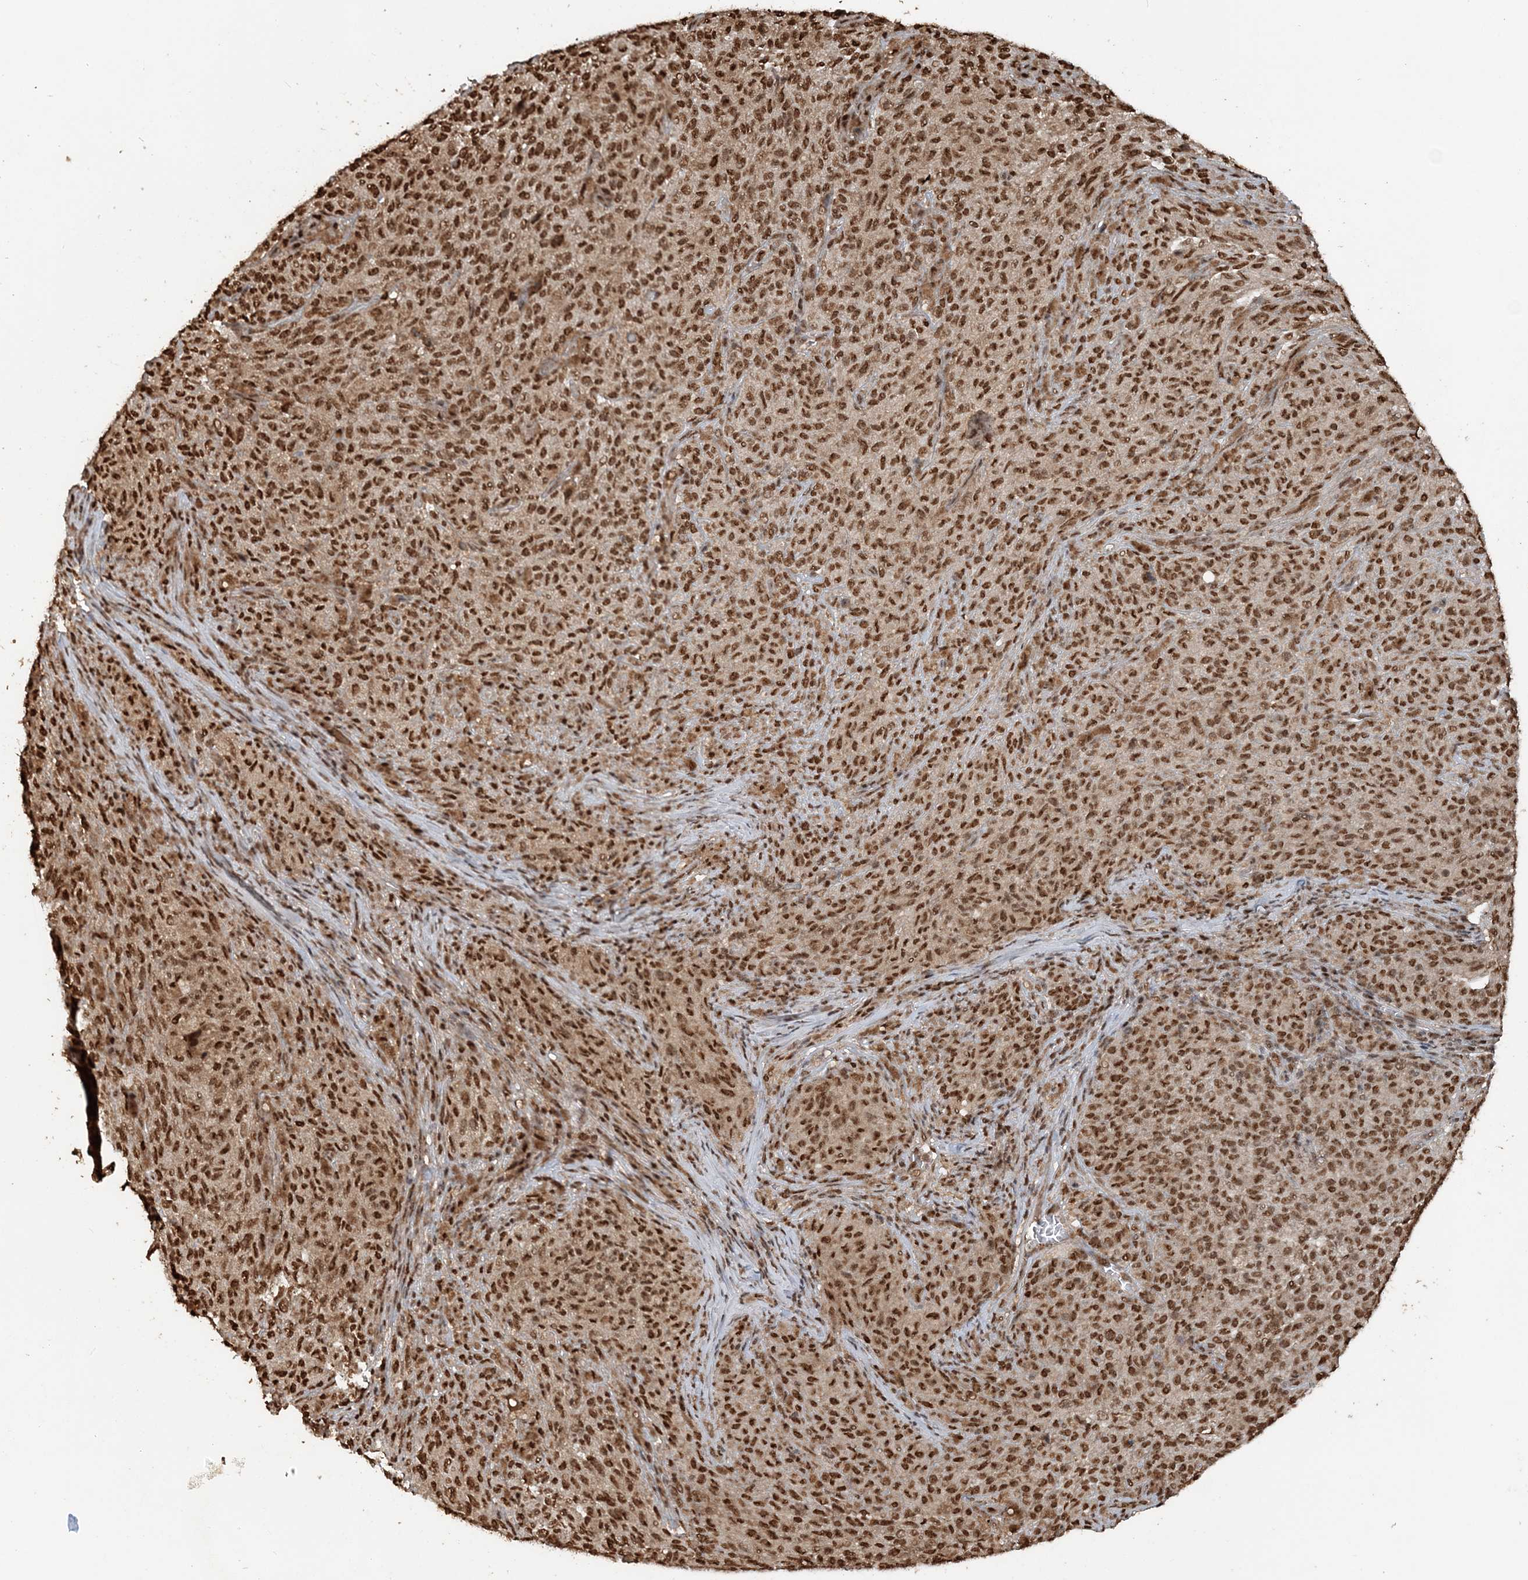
{"staining": {"intensity": "moderate", "quantity": ">75%", "location": "nuclear"}, "tissue": "melanoma", "cell_type": "Tumor cells", "image_type": "cancer", "snomed": [{"axis": "morphology", "description": "Malignant melanoma, NOS"}, {"axis": "topography", "description": "Skin"}], "caption": "IHC image of malignant melanoma stained for a protein (brown), which exhibits medium levels of moderate nuclear staining in approximately >75% of tumor cells.", "gene": "ARHGAP35", "patient": {"sex": "female", "age": 82}}